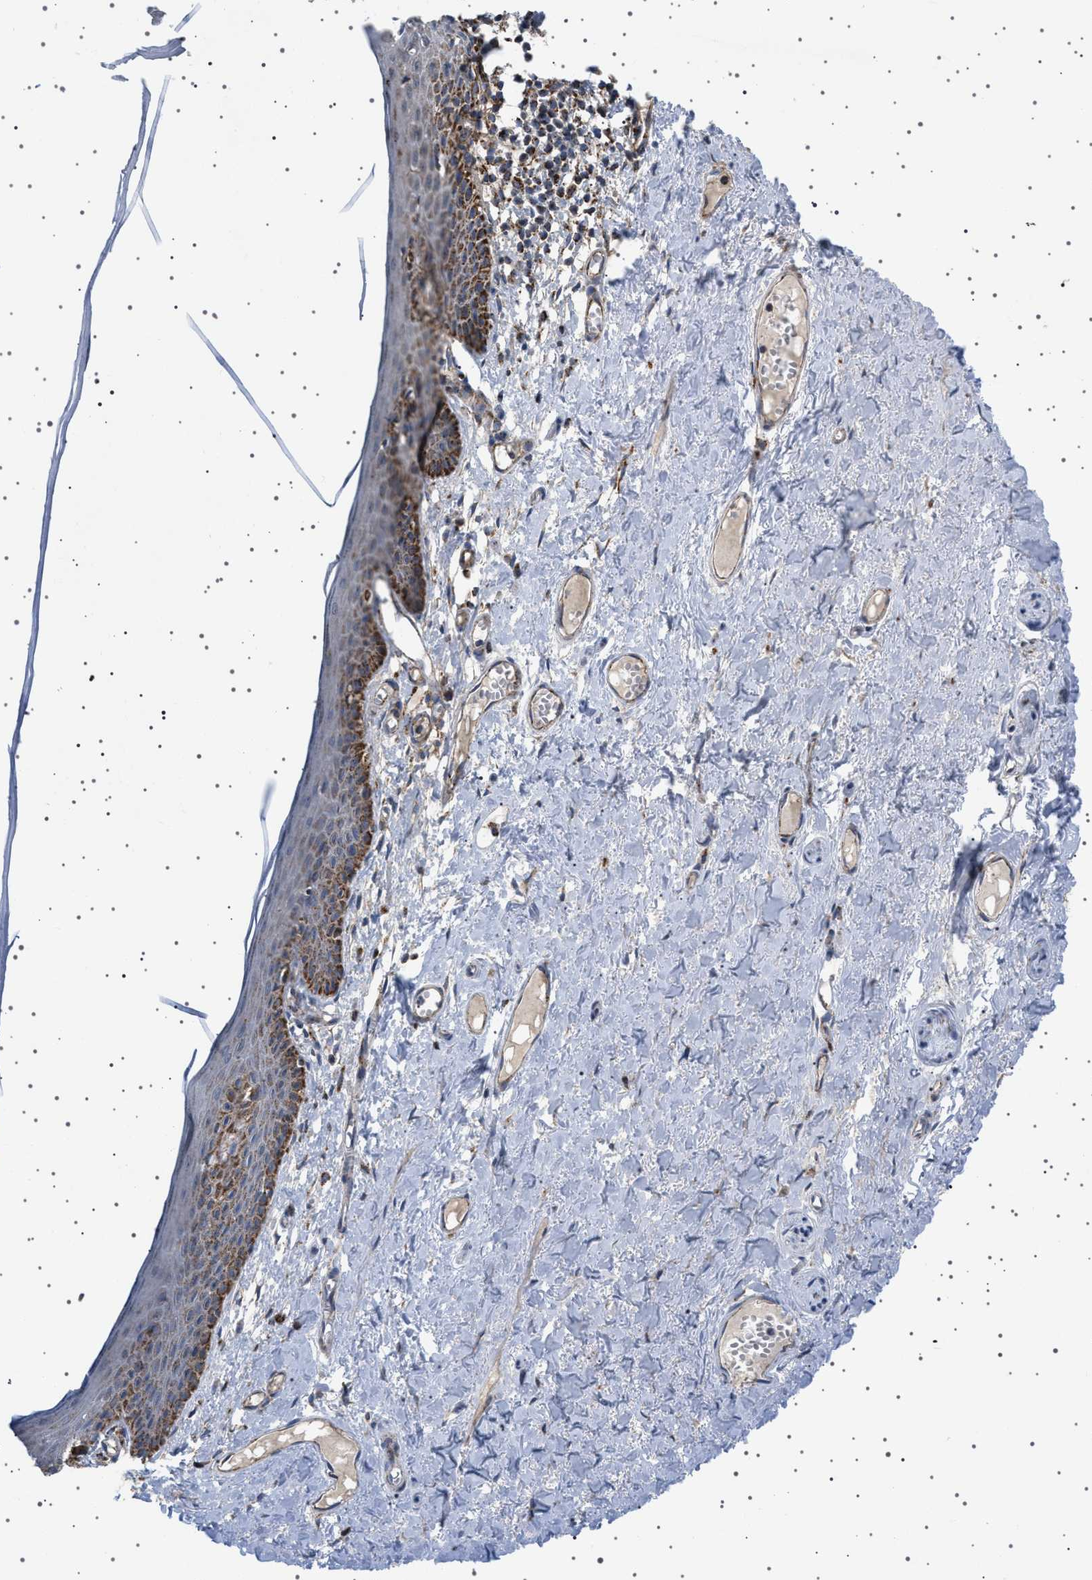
{"staining": {"intensity": "strong", "quantity": "<25%", "location": "cytoplasmic/membranous"}, "tissue": "skin", "cell_type": "Epidermal cells", "image_type": "normal", "snomed": [{"axis": "morphology", "description": "Normal tissue, NOS"}, {"axis": "topography", "description": "Adipose tissue"}, {"axis": "topography", "description": "Vascular tissue"}, {"axis": "topography", "description": "Anal"}, {"axis": "topography", "description": "Peripheral nerve tissue"}], "caption": "Benign skin exhibits strong cytoplasmic/membranous staining in approximately <25% of epidermal cells, visualized by immunohistochemistry.", "gene": "UBXN8", "patient": {"sex": "female", "age": 54}}